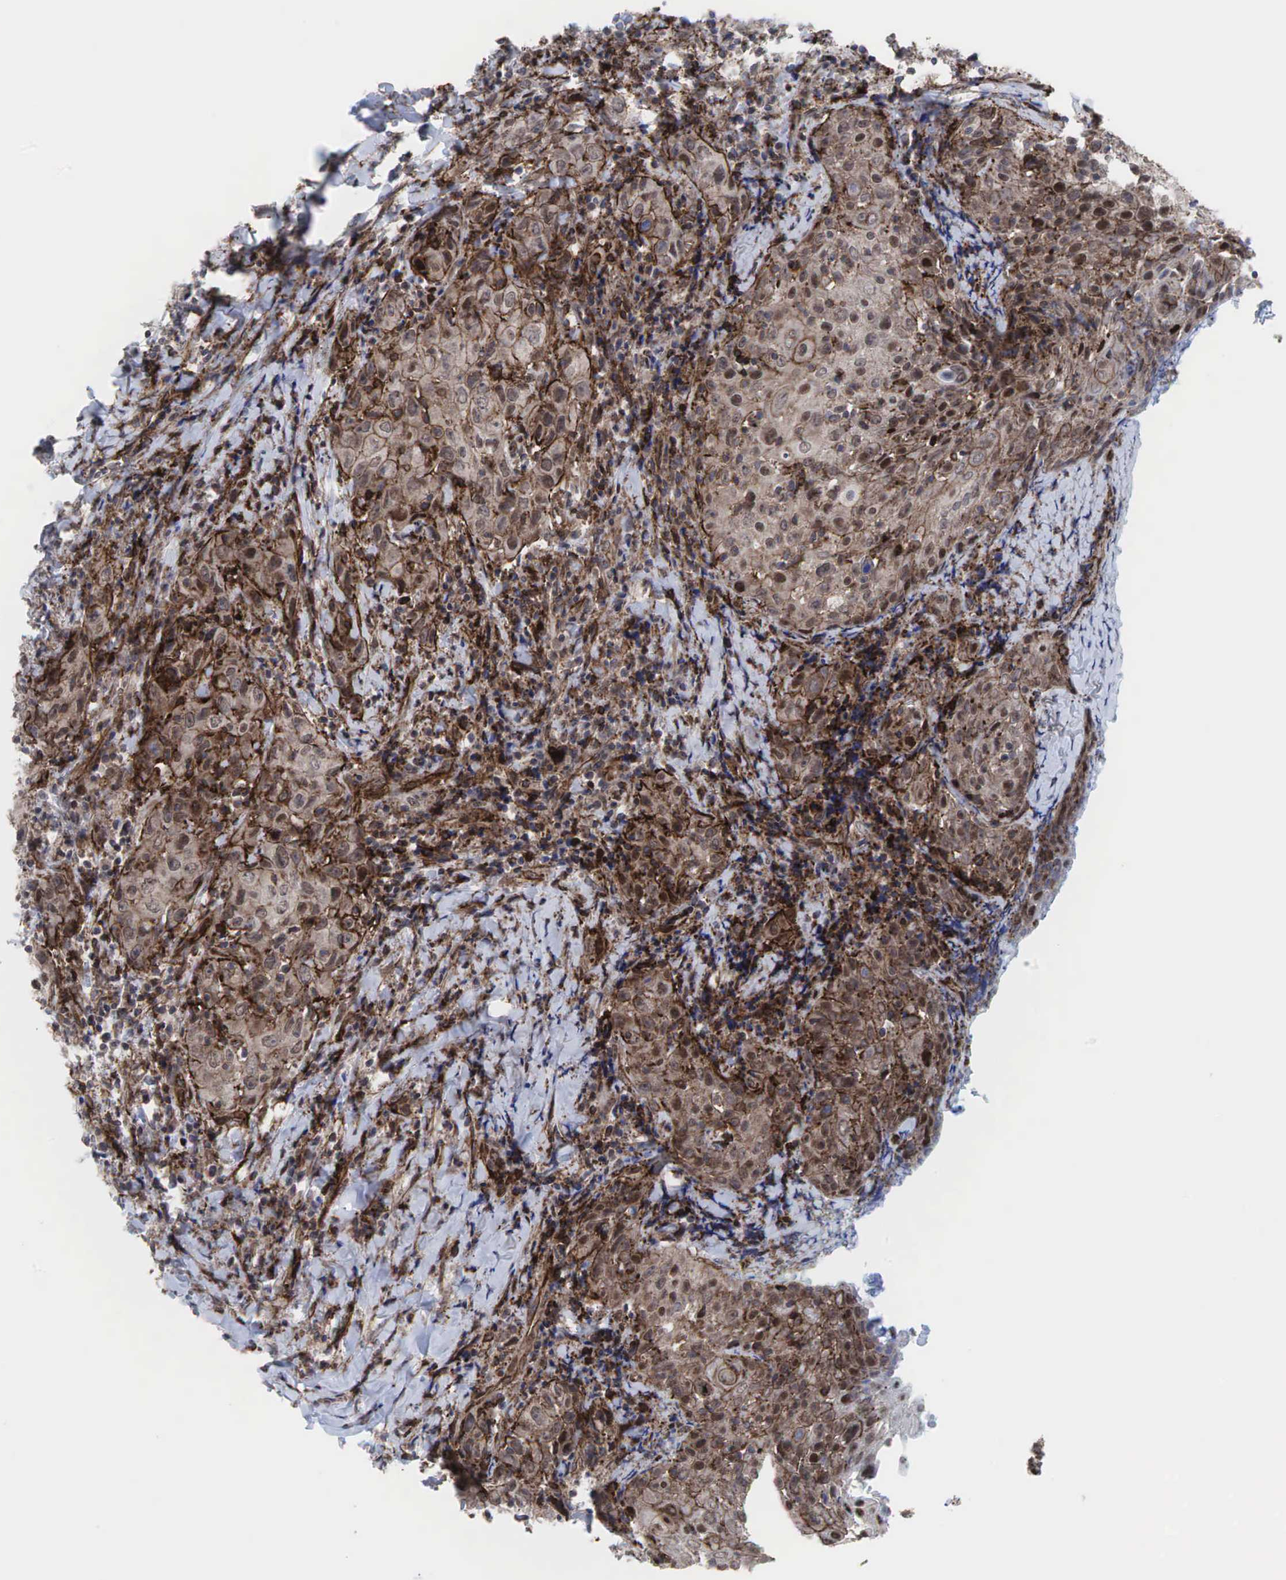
{"staining": {"intensity": "moderate", "quantity": ">75%", "location": "cytoplasmic/membranous"}, "tissue": "head and neck cancer", "cell_type": "Tumor cells", "image_type": "cancer", "snomed": [{"axis": "morphology", "description": "Squamous cell carcinoma, NOS"}, {"axis": "topography", "description": "Oral tissue"}, {"axis": "topography", "description": "Head-Neck"}], "caption": "About >75% of tumor cells in human head and neck squamous cell carcinoma display moderate cytoplasmic/membranous protein staining as visualized by brown immunohistochemical staining.", "gene": "GPRASP1", "patient": {"sex": "female", "age": 82}}